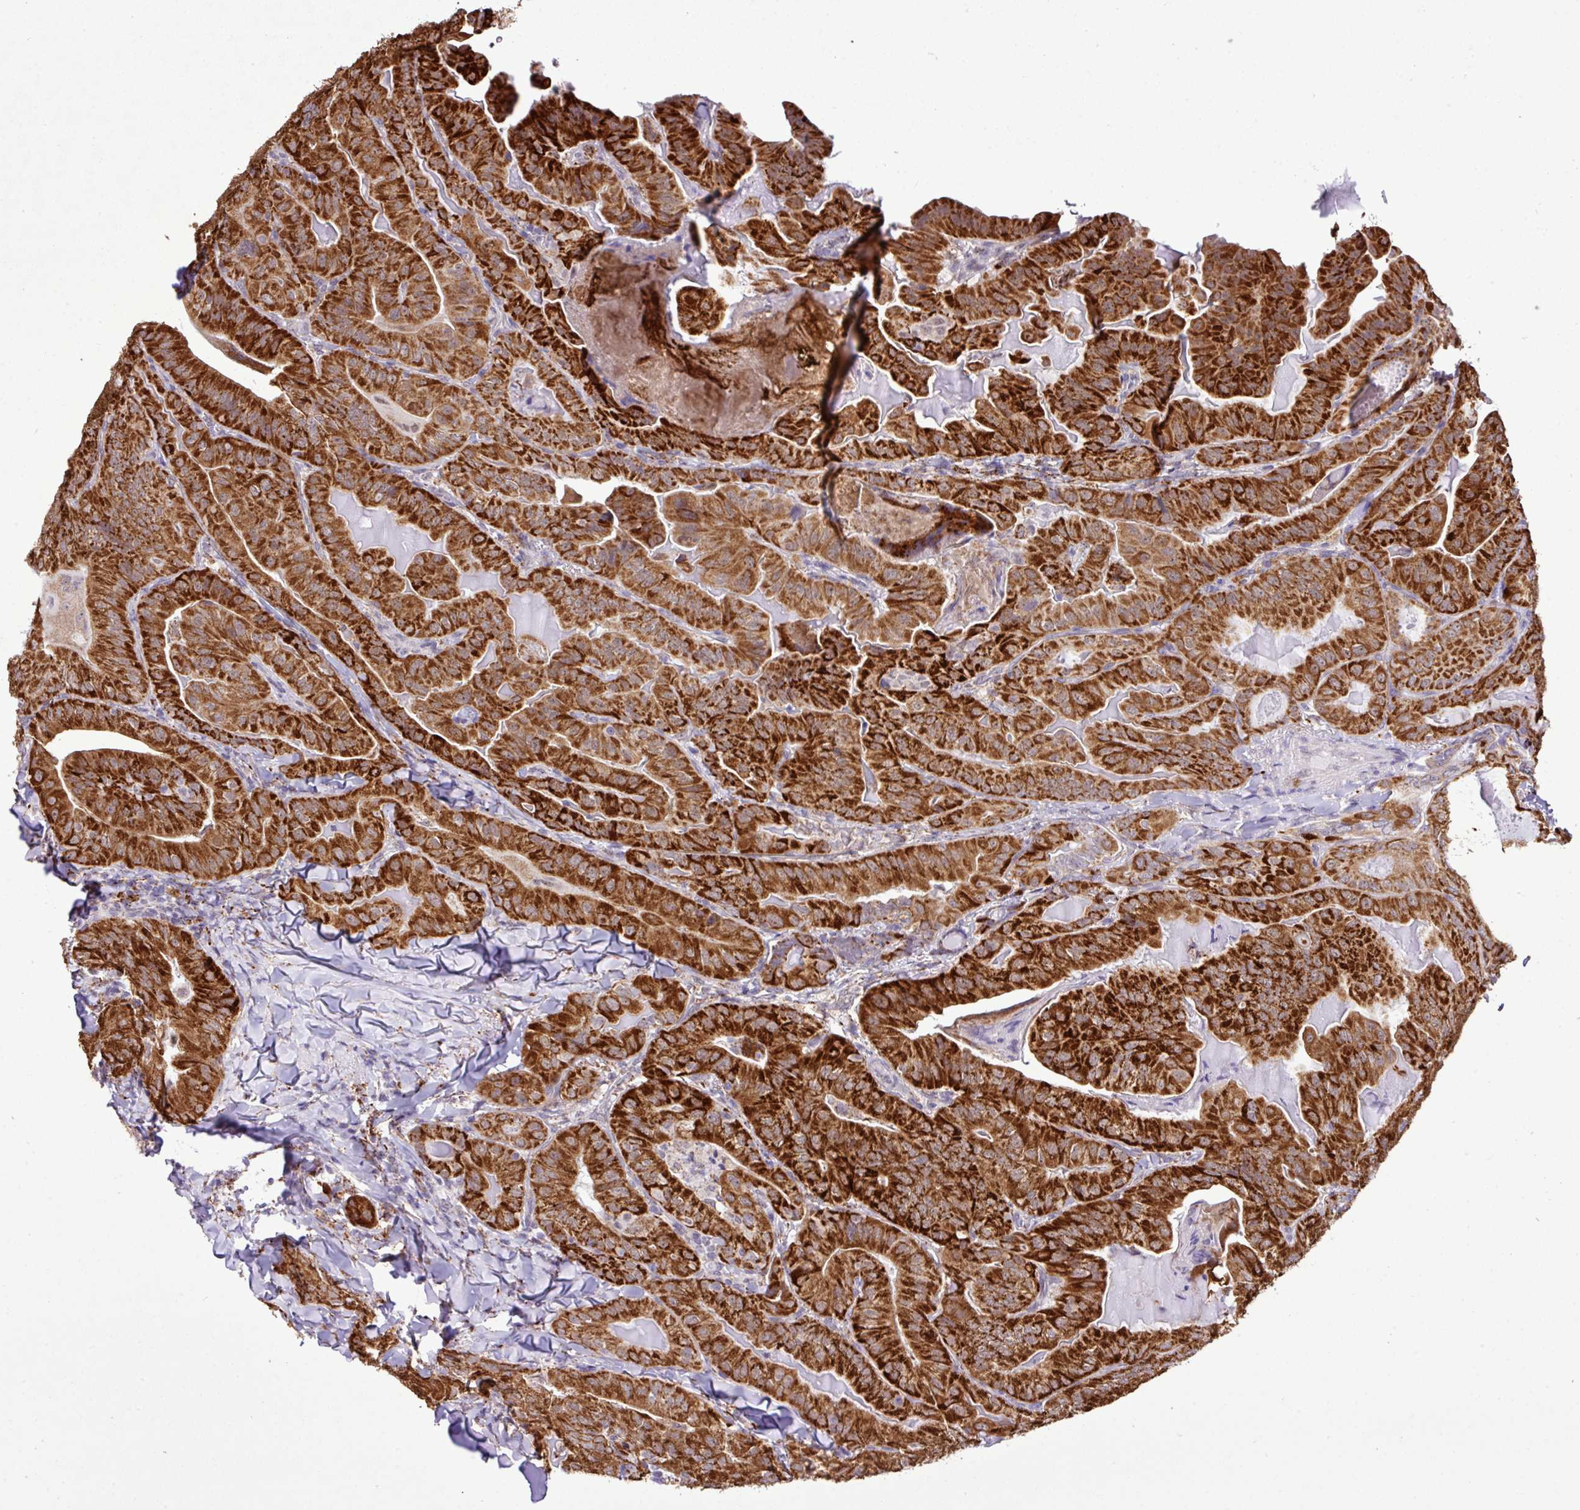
{"staining": {"intensity": "strong", "quantity": ">75%", "location": "cytoplasmic/membranous"}, "tissue": "thyroid cancer", "cell_type": "Tumor cells", "image_type": "cancer", "snomed": [{"axis": "morphology", "description": "Papillary adenocarcinoma, NOS"}, {"axis": "topography", "description": "Thyroid gland"}], "caption": "Thyroid cancer (papillary adenocarcinoma) tissue demonstrates strong cytoplasmic/membranous staining in approximately >75% of tumor cells, visualized by immunohistochemistry.", "gene": "SGPP1", "patient": {"sex": "female", "age": 68}}